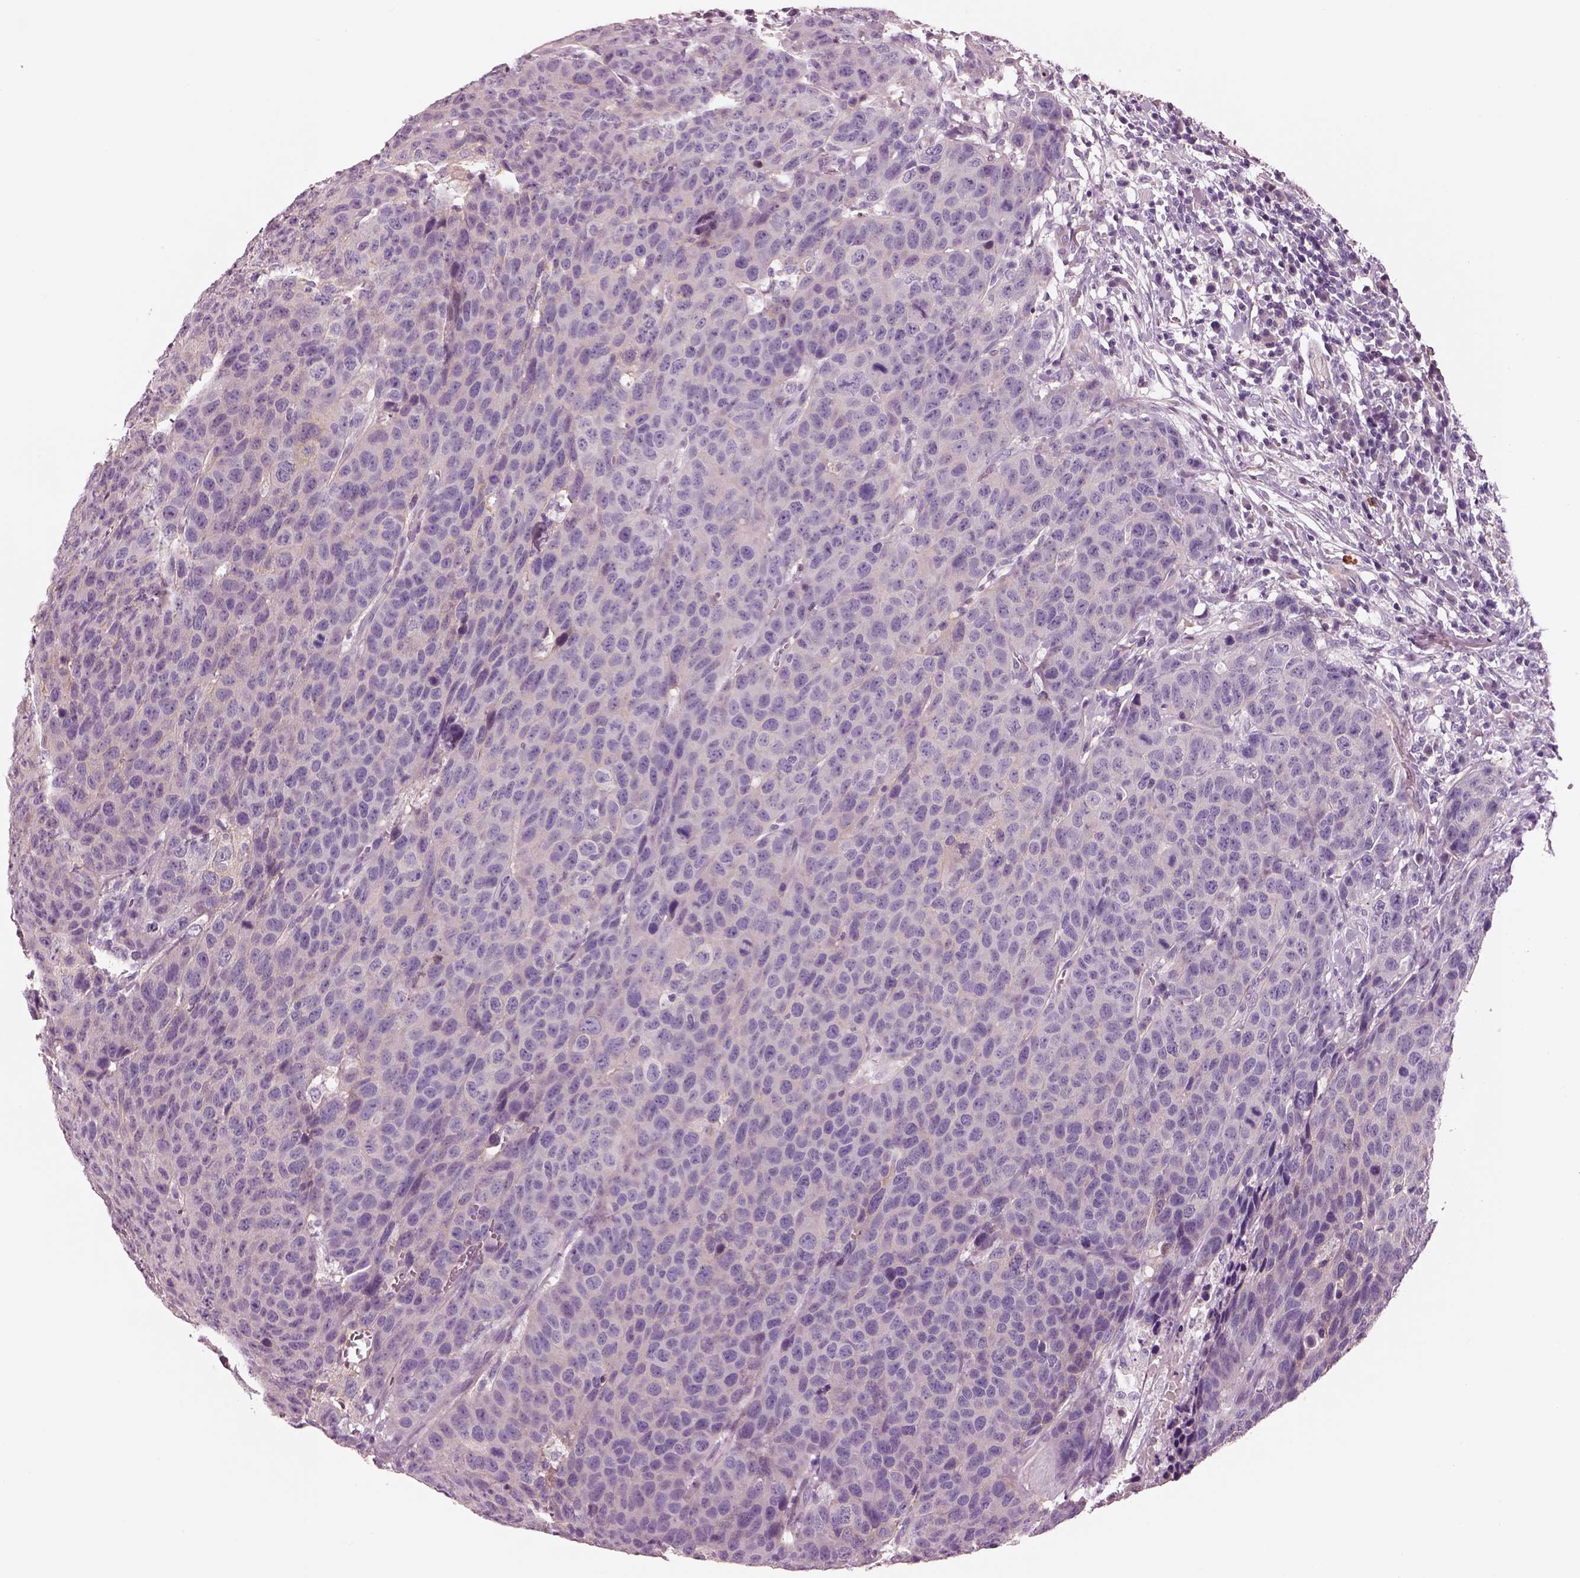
{"staining": {"intensity": "negative", "quantity": "none", "location": "none"}, "tissue": "head and neck cancer", "cell_type": "Tumor cells", "image_type": "cancer", "snomed": [{"axis": "morphology", "description": "Squamous cell carcinoma, NOS"}, {"axis": "topography", "description": "Head-Neck"}], "caption": "High magnification brightfield microscopy of head and neck squamous cell carcinoma stained with DAB (brown) and counterstained with hematoxylin (blue): tumor cells show no significant positivity. (DAB immunohistochemistry (IHC) with hematoxylin counter stain).", "gene": "IGLL1", "patient": {"sex": "male", "age": 66}}